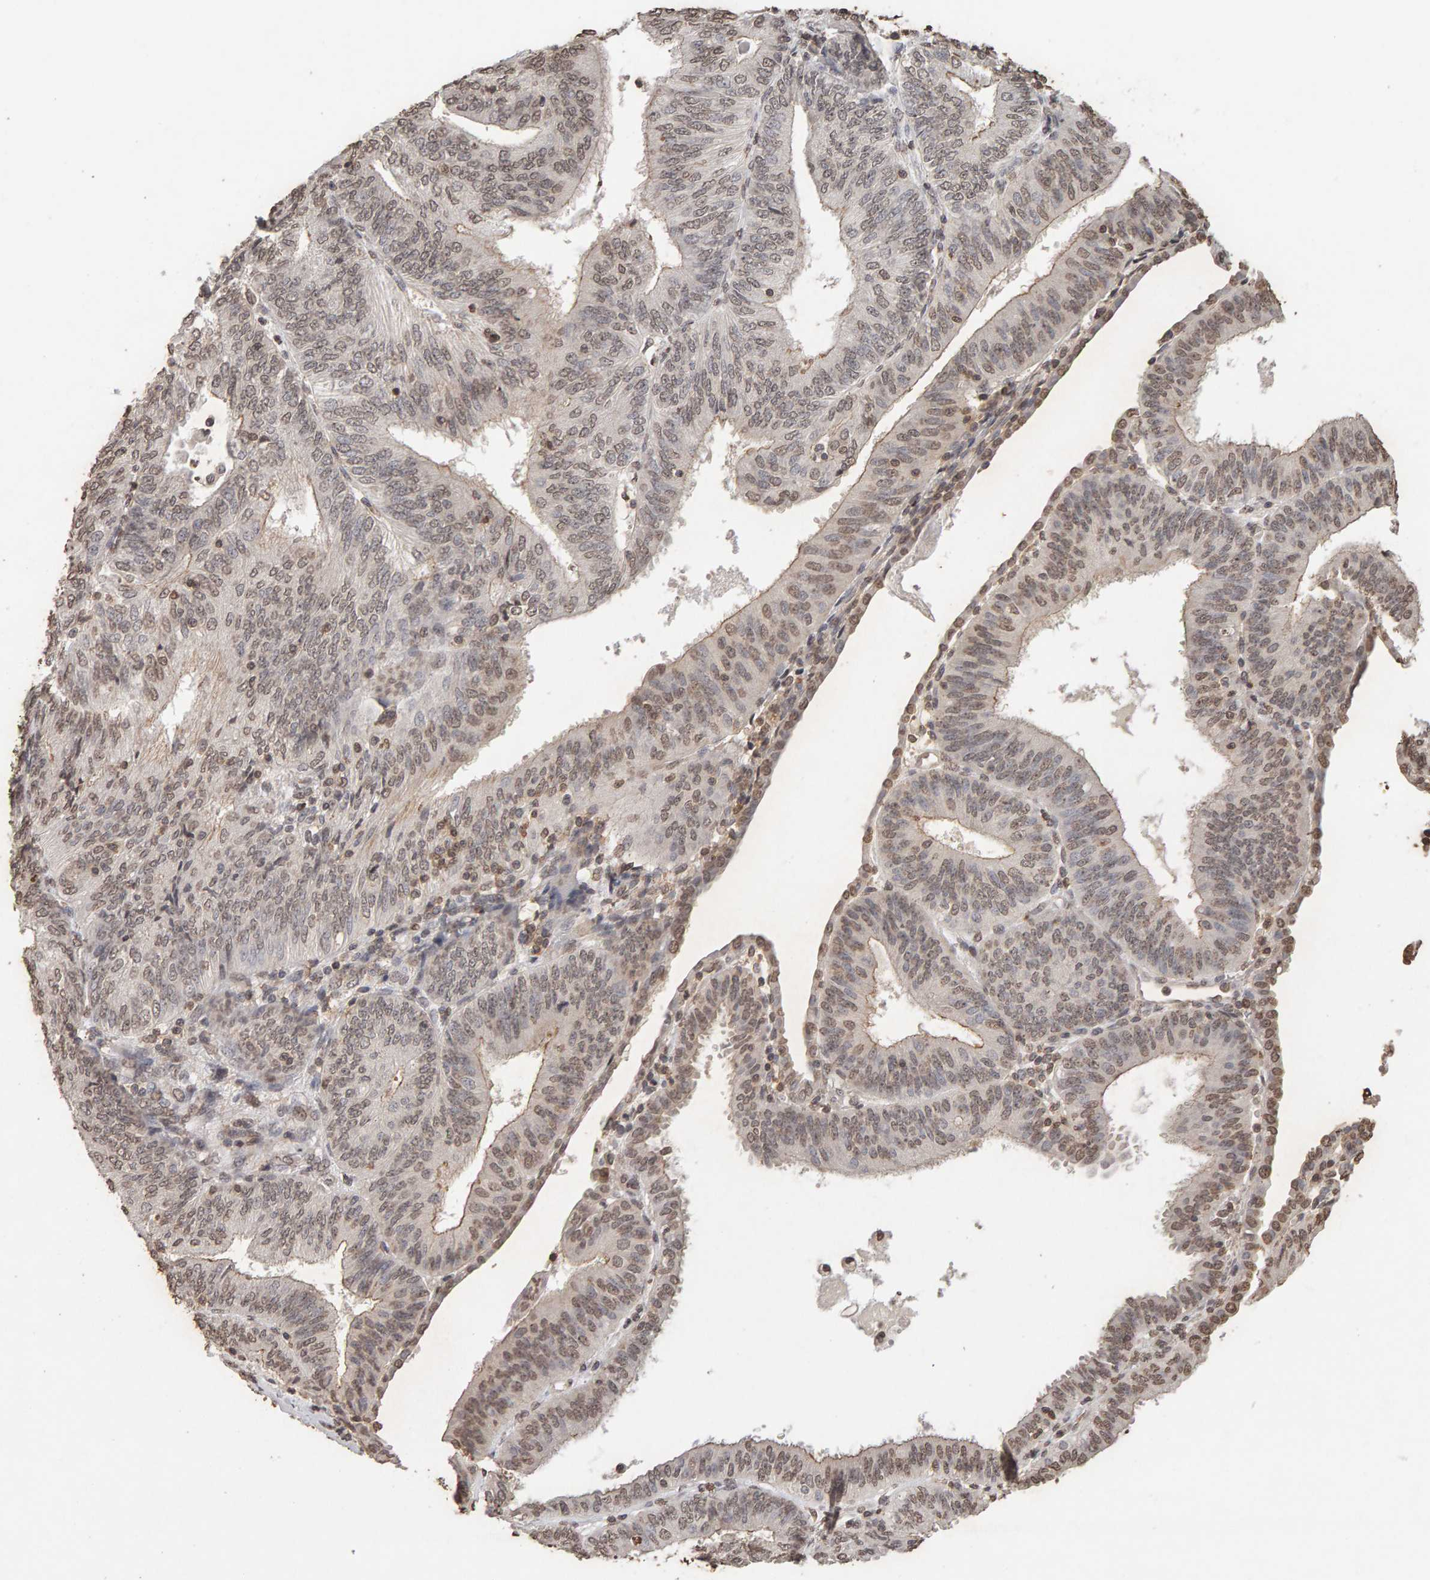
{"staining": {"intensity": "weak", "quantity": ">75%", "location": "nuclear"}, "tissue": "endometrial cancer", "cell_type": "Tumor cells", "image_type": "cancer", "snomed": [{"axis": "morphology", "description": "Adenocarcinoma, NOS"}, {"axis": "topography", "description": "Endometrium"}], "caption": "Weak nuclear protein staining is present in approximately >75% of tumor cells in endometrial cancer.", "gene": "DNAJB5", "patient": {"sex": "female", "age": 58}}